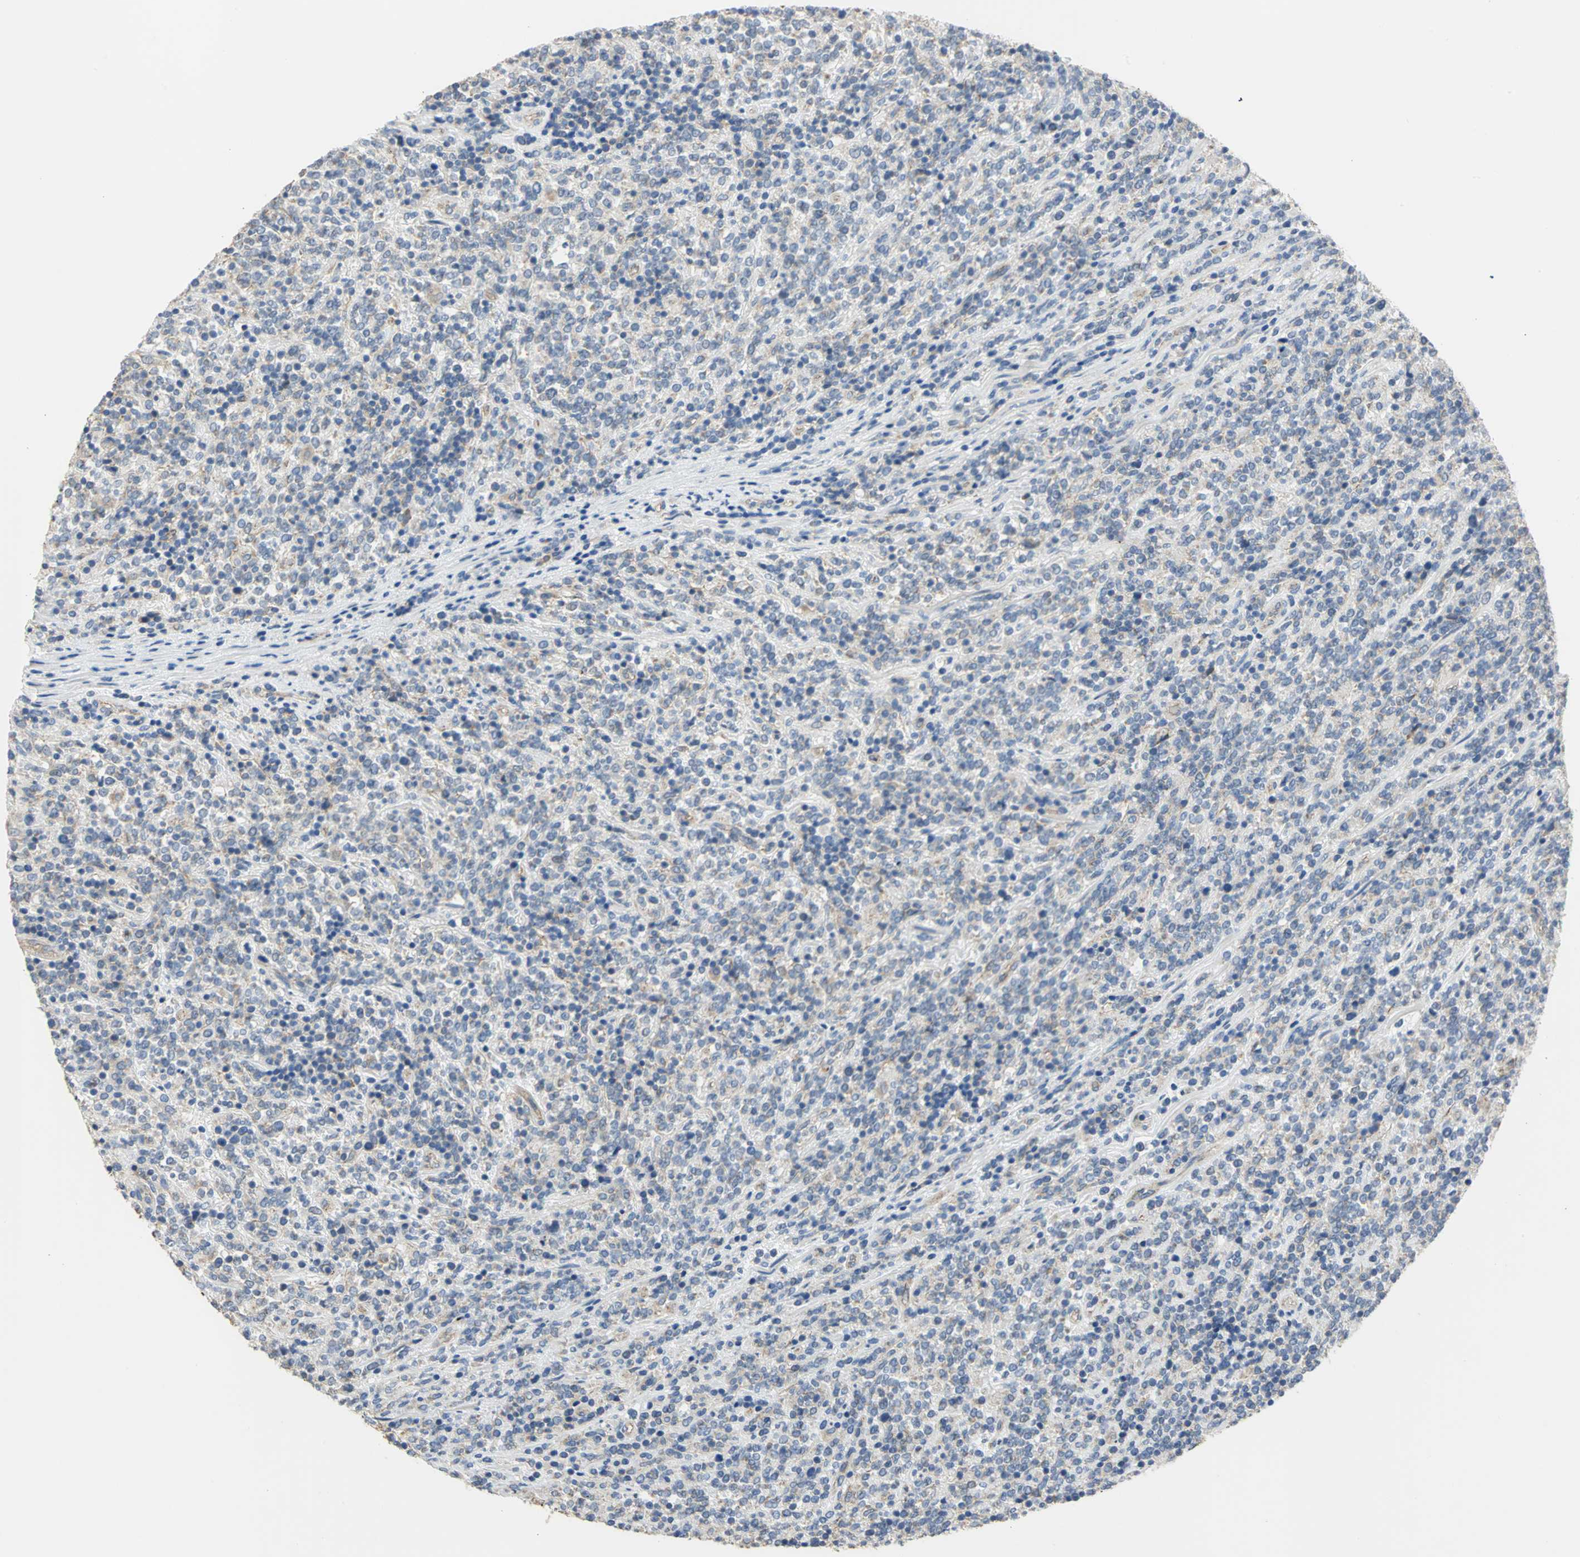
{"staining": {"intensity": "weak", "quantity": "<25%", "location": "cytoplasmic/membranous"}, "tissue": "lymphoma", "cell_type": "Tumor cells", "image_type": "cancer", "snomed": [{"axis": "morphology", "description": "Malignant lymphoma, non-Hodgkin's type, High grade"}, {"axis": "topography", "description": "Soft tissue"}], "caption": "Immunohistochemical staining of human malignant lymphoma, non-Hodgkin's type (high-grade) displays no significant staining in tumor cells. The staining was performed using DAB to visualize the protein expression in brown, while the nuclei were stained in blue with hematoxylin (Magnification: 20x).", "gene": "HTR1F", "patient": {"sex": "male", "age": 18}}